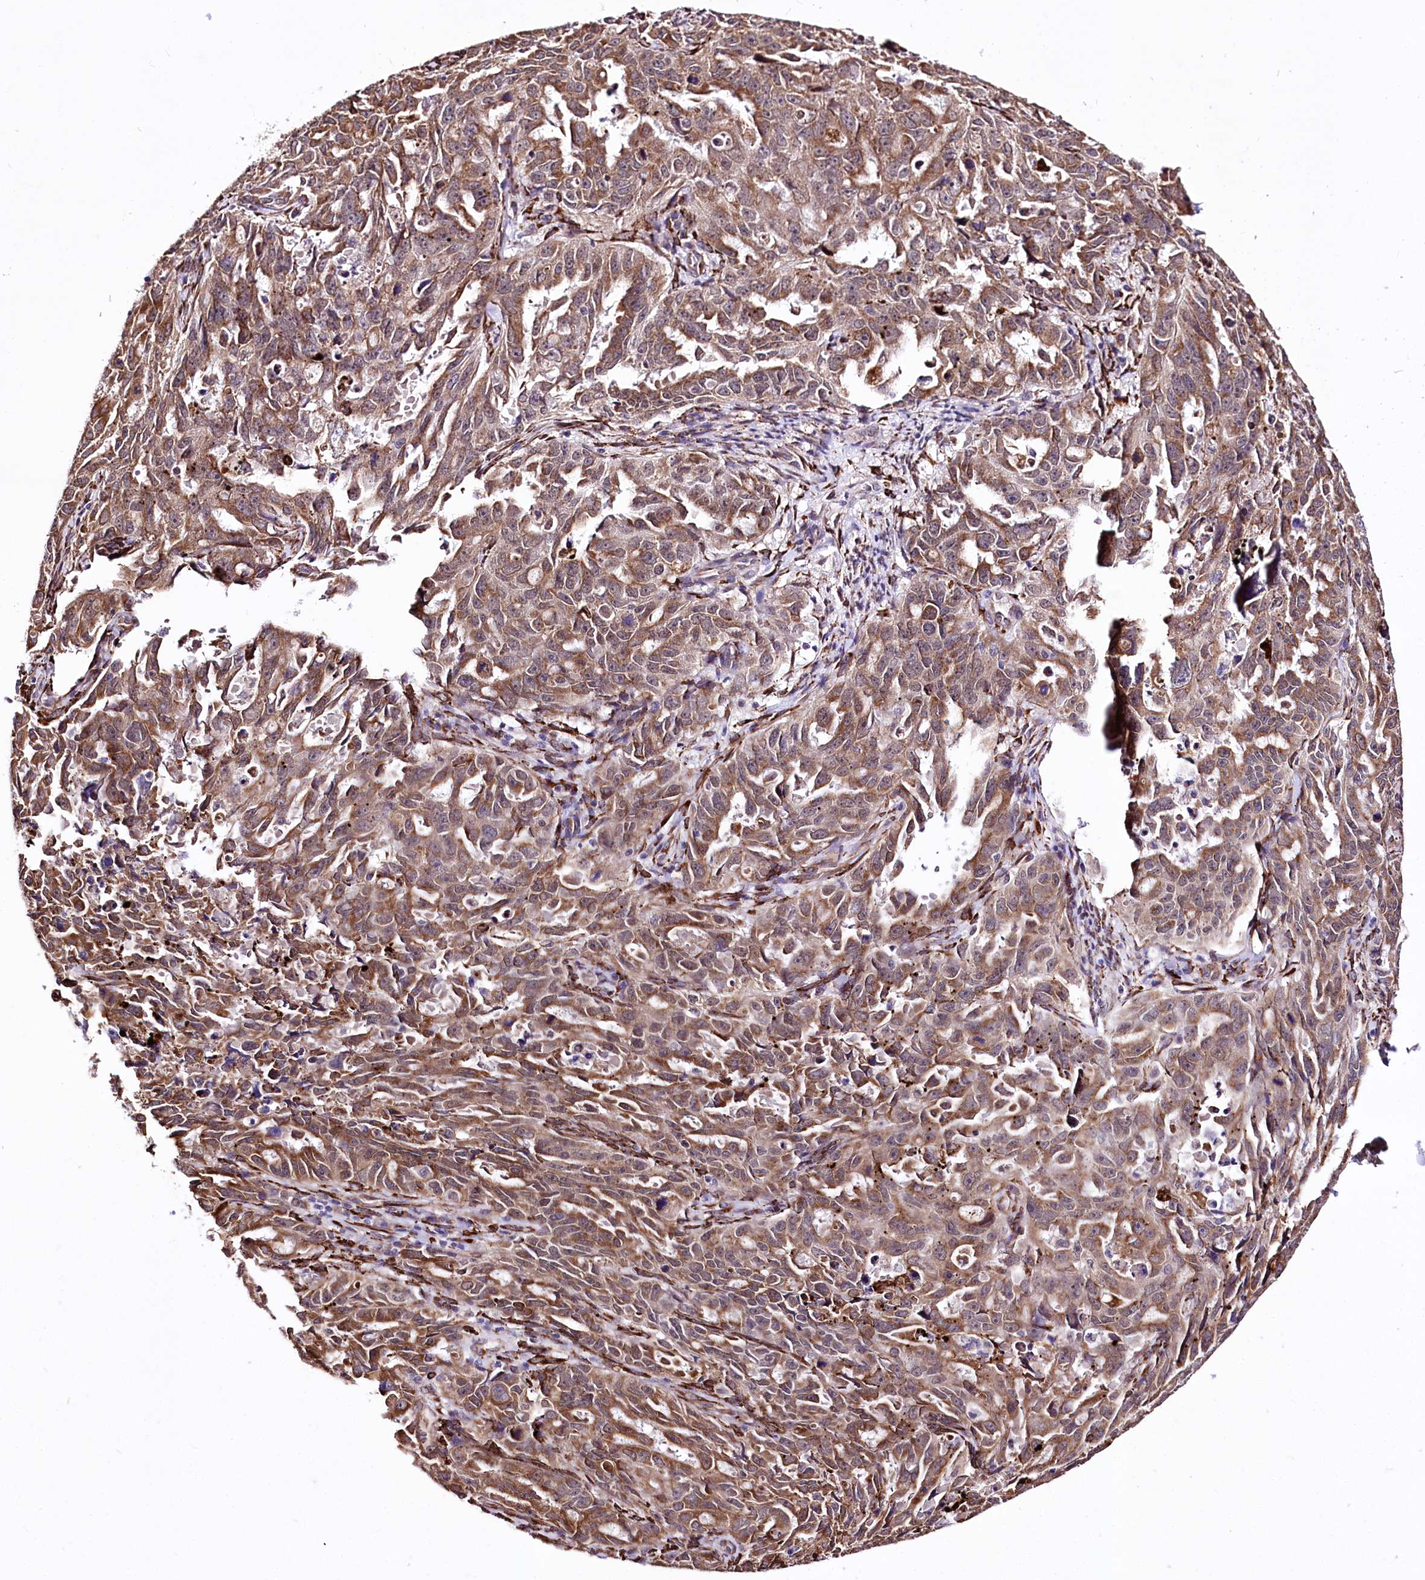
{"staining": {"intensity": "moderate", "quantity": ">75%", "location": "cytoplasmic/membranous"}, "tissue": "endometrial cancer", "cell_type": "Tumor cells", "image_type": "cancer", "snomed": [{"axis": "morphology", "description": "Adenocarcinoma, NOS"}, {"axis": "topography", "description": "Endometrium"}], "caption": "Immunohistochemical staining of endometrial cancer (adenocarcinoma) exhibits moderate cytoplasmic/membranous protein positivity in approximately >75% of tumor cells.", "gene": "WWC1", "patient": {"sex": "female", "age": 65}}